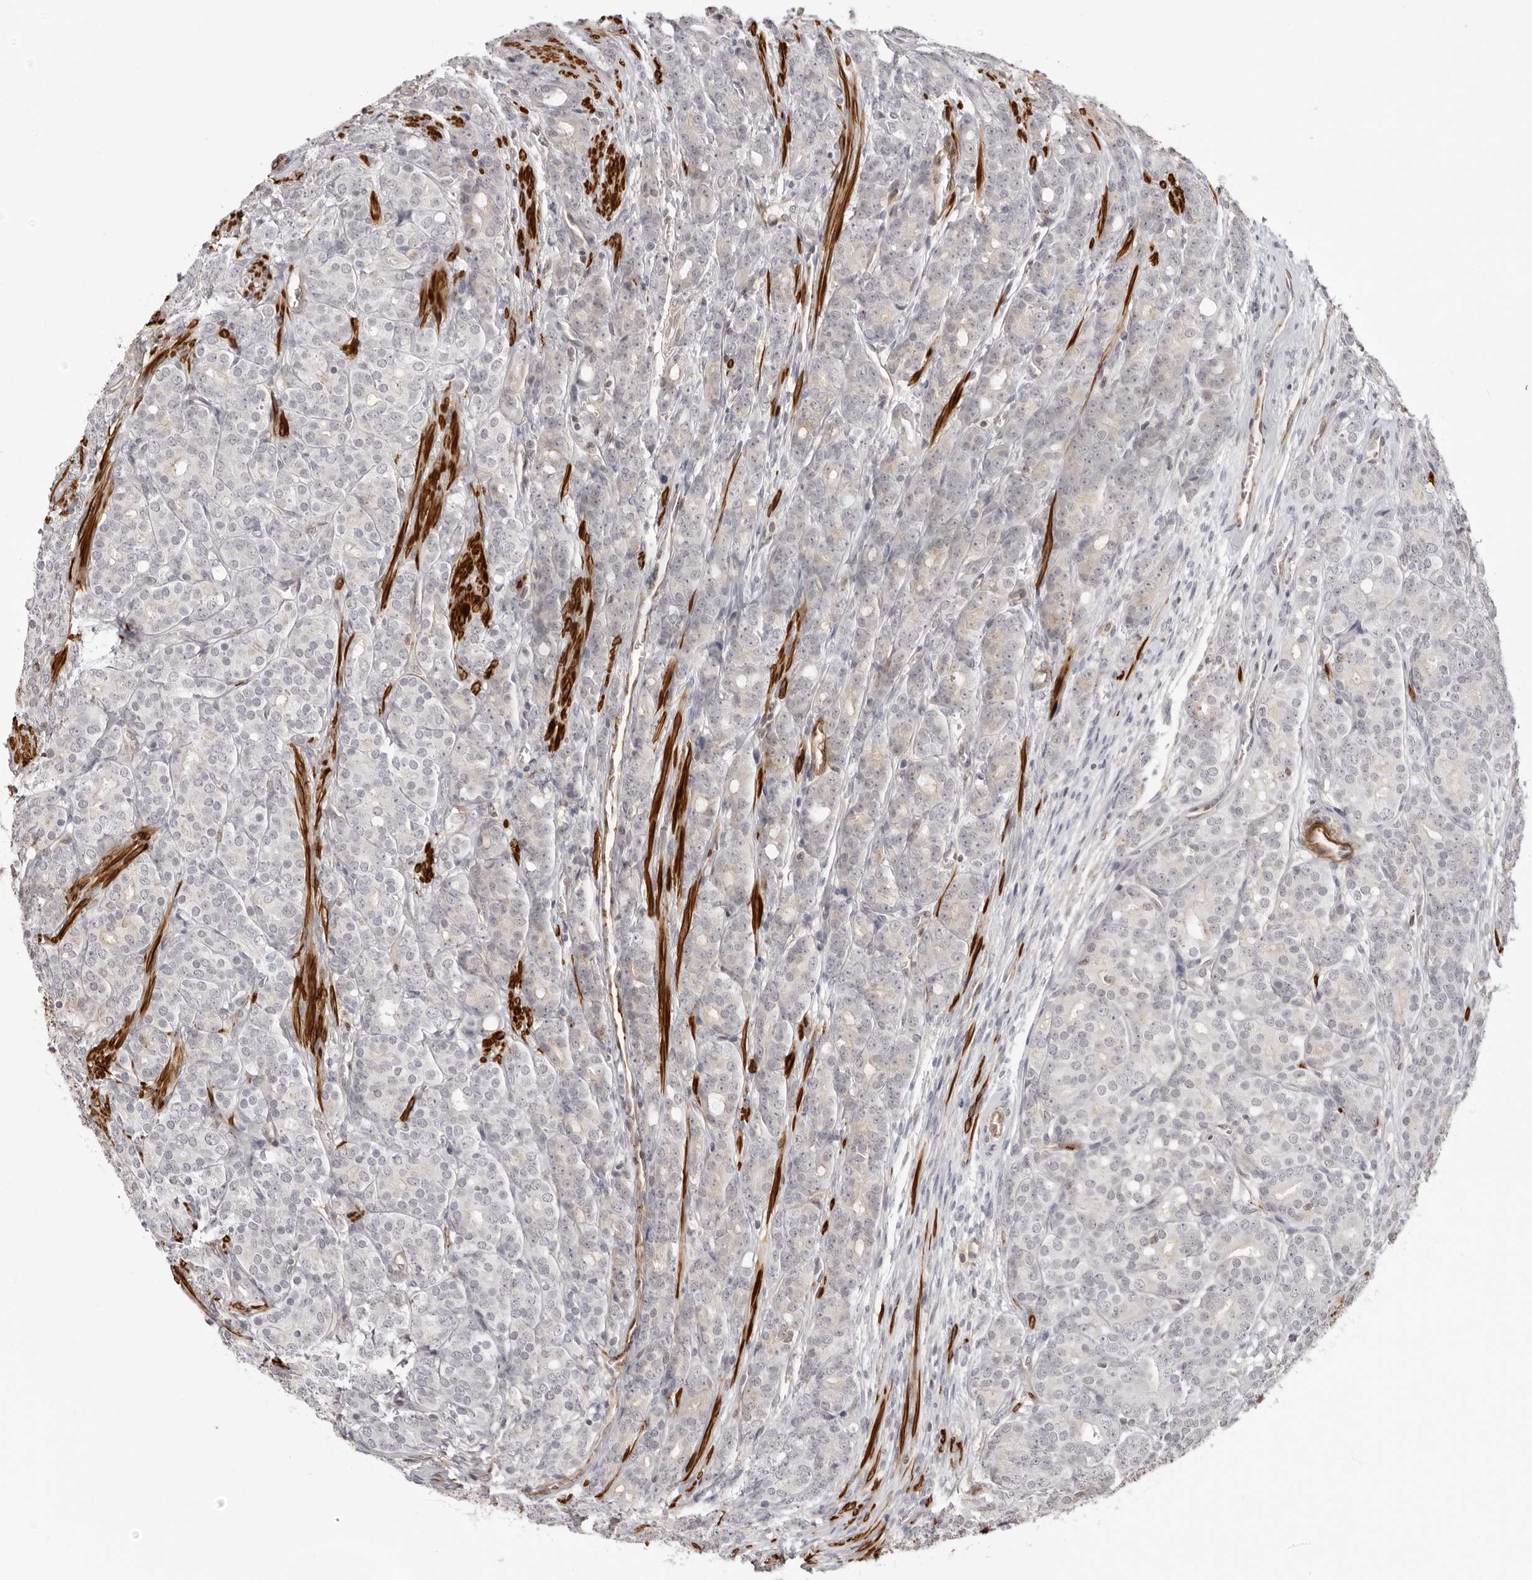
{"staining": {"intensity": "negative", "quantity": "none", "location": "none"}, "tissue": "prostate cancer", "cell_type": "Tumor cells", "image_type": "cancer", "snomed": [{"axis": "morphology", "description": "Adenocarcinoma, High grade"}, {"axis": "topography", "description": "Prostate"}], "caption": "DAB immunohistochemical staining of prostate cancer demonstrates no significant expression in tumor cells. (Stains: DAB (3,3'-diaminobenzidine) immunohistochemistry (IHC) with hematoxylin counter stain, Microscopy: brightfield microscopy at high magnification).", "gene": "UNK", "patient": {"sex": "male", "age": 62}}